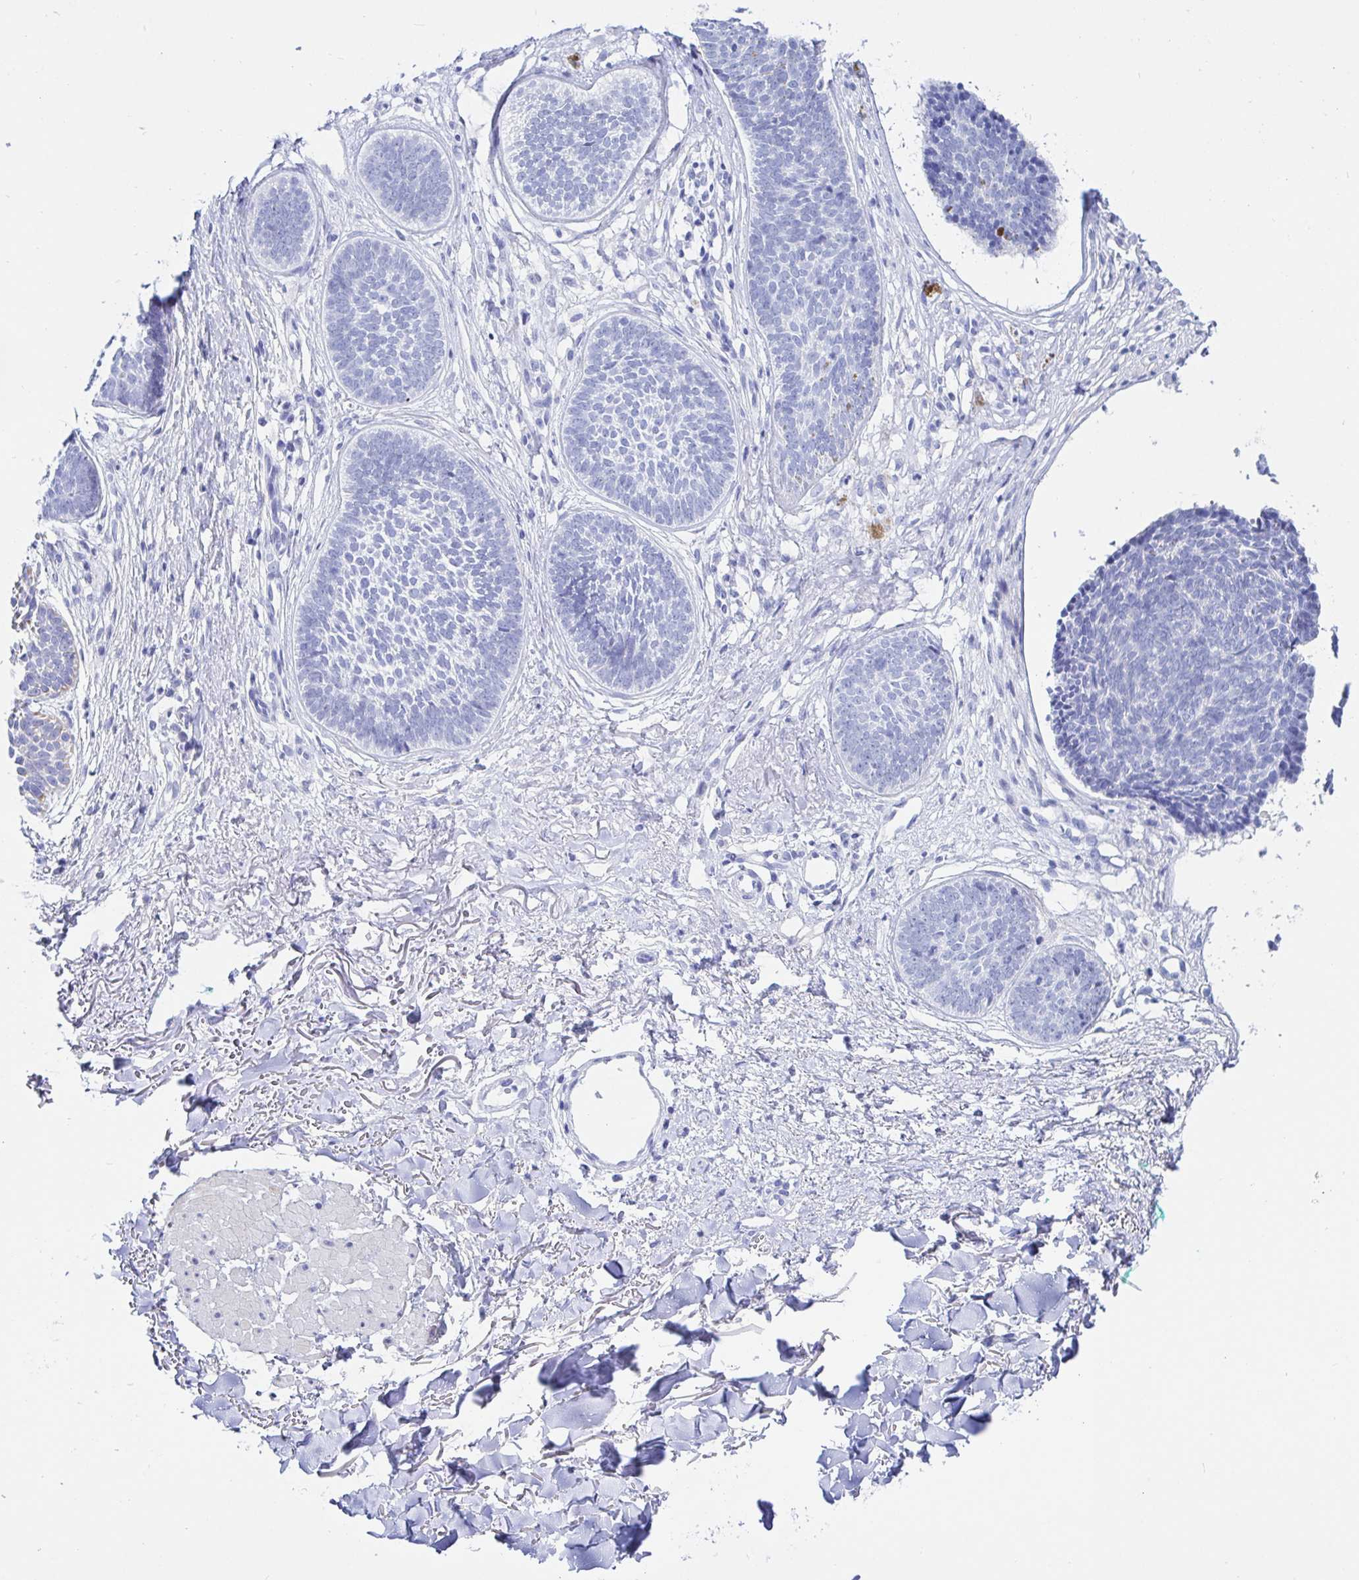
{"staining": {"intensity": "negative", "quantity": "none", "location": "none"}, "tissue": "skin cancer", "cell_type": "Tumor cells", "image_type": "cancer", "snomed": [{"axis": "morphology", "description": "Basal cell carcinoma"}, {"axis": "topography", "description": "Skin"}, {"axis": "topography", "description": "Skin of neck"}, {"axis": "topography", "description": "Skin of shoulder"}, {"axis": "topography", "description": "Skin of back"}], "caption": "The histopathology image demonstrates no significant positivity in tumor cells of skin cancer. (Immunohistochemistry, brightfield microscopy, high magnification).", "gene": "KCNH6", "patient": {"sex": "male", "age": 80}}